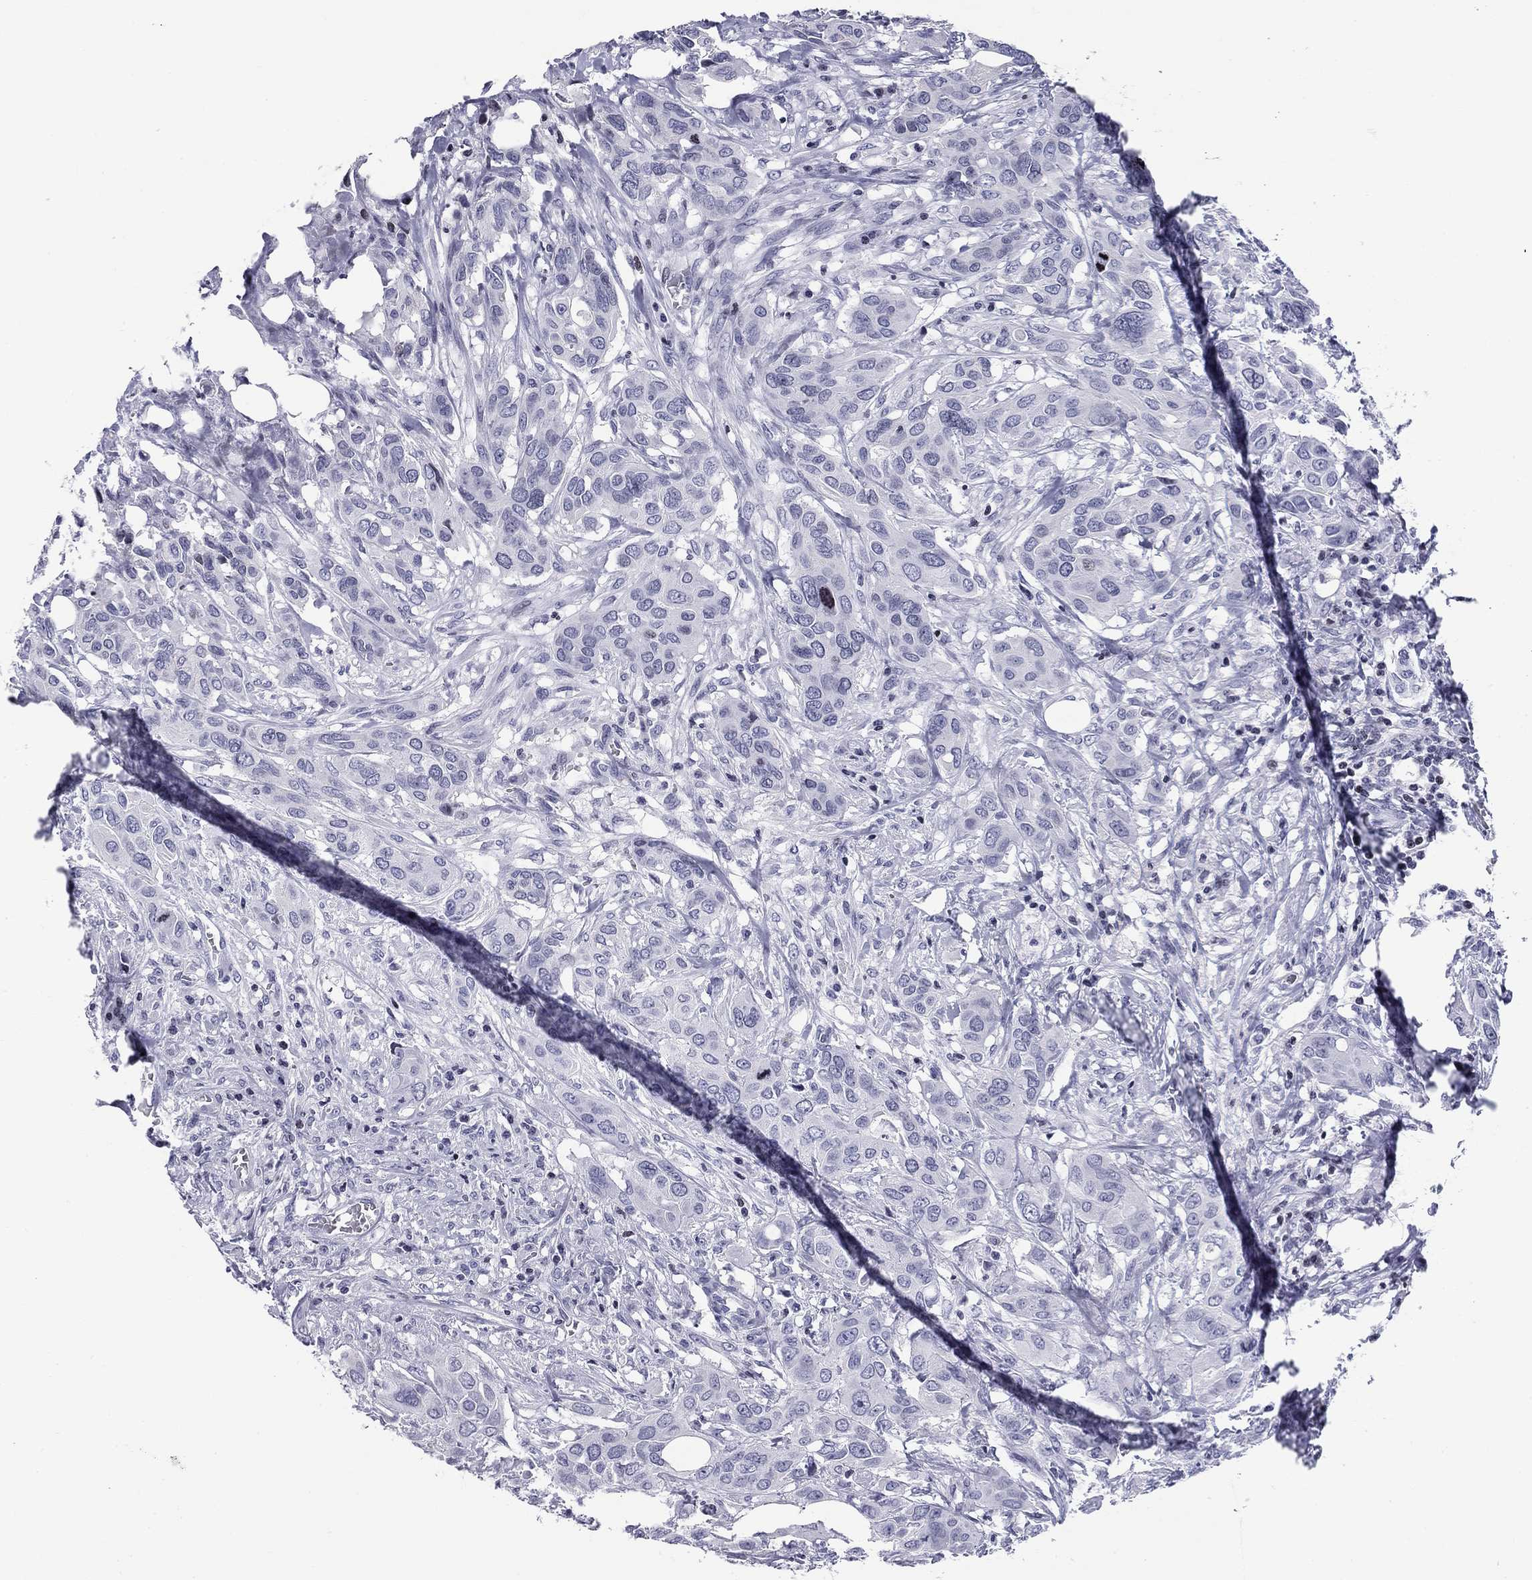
{"staining": {"intensity": "negative", "quantity": "none", "location": "none"}, "tissue": "urothelial cancer", "cell_type": "Tumor cells", "image_type": "cancer", "snomed": [{"axis": "morphology", "description": "Urothelial carcinoma, NOS"}, {"axis": "morphology", "description": "Urothelial carcinoma, High grade"}, {"axis": "topography", "description": "Urinary bladder"}], "caption": "This is a image of IHC staining of high-grade urothelial carcinoma, which shows no expression in tumor cells.", "gene": "CCDC144A", "patient": {"sex": "male", "age": 63}}